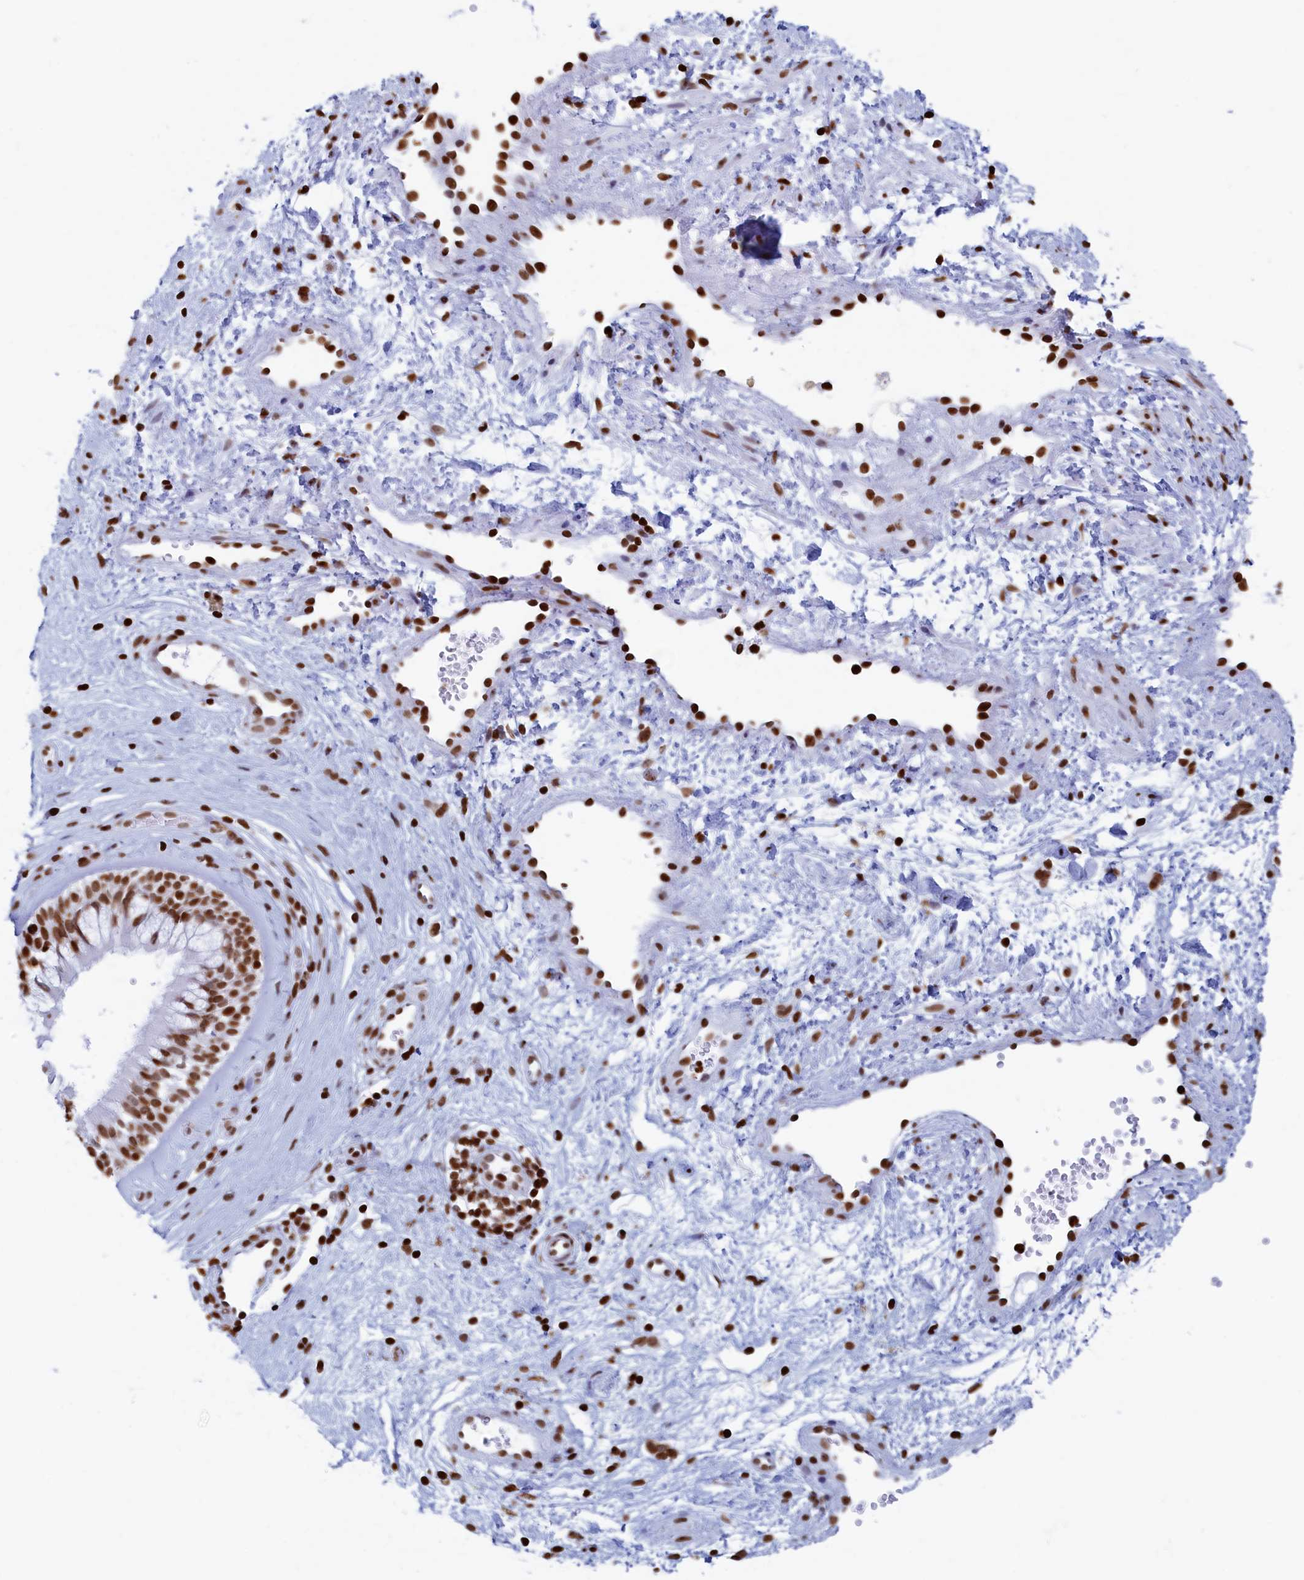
{"staining": {"intensity": "strong", "quantity": ">75%", "location": "nuclear"}, "tissue": "nasopharynx", "cell_type": "Respiratory epithelial cells", "image_type": "normal", "snomed": [{"axis": "morphology", "description": "Normal tissue, NOS"}, {"axis": "topography", "description": "Nasopharynx"}], "caption": "Protein expression analysis of normal nasopharynx displays strong nuclear positivity in approximately >75% of respiratory epithelial cells. The staining was performed using DAB (3,3'-diaminobenzidine) to visualize the protein expression in brown, while the nuclei were stained in blue with hematoxylin (Magnification: 20x).", "gene": "APOBEC3A", "patient": {"sex": "male", "age": 32}}